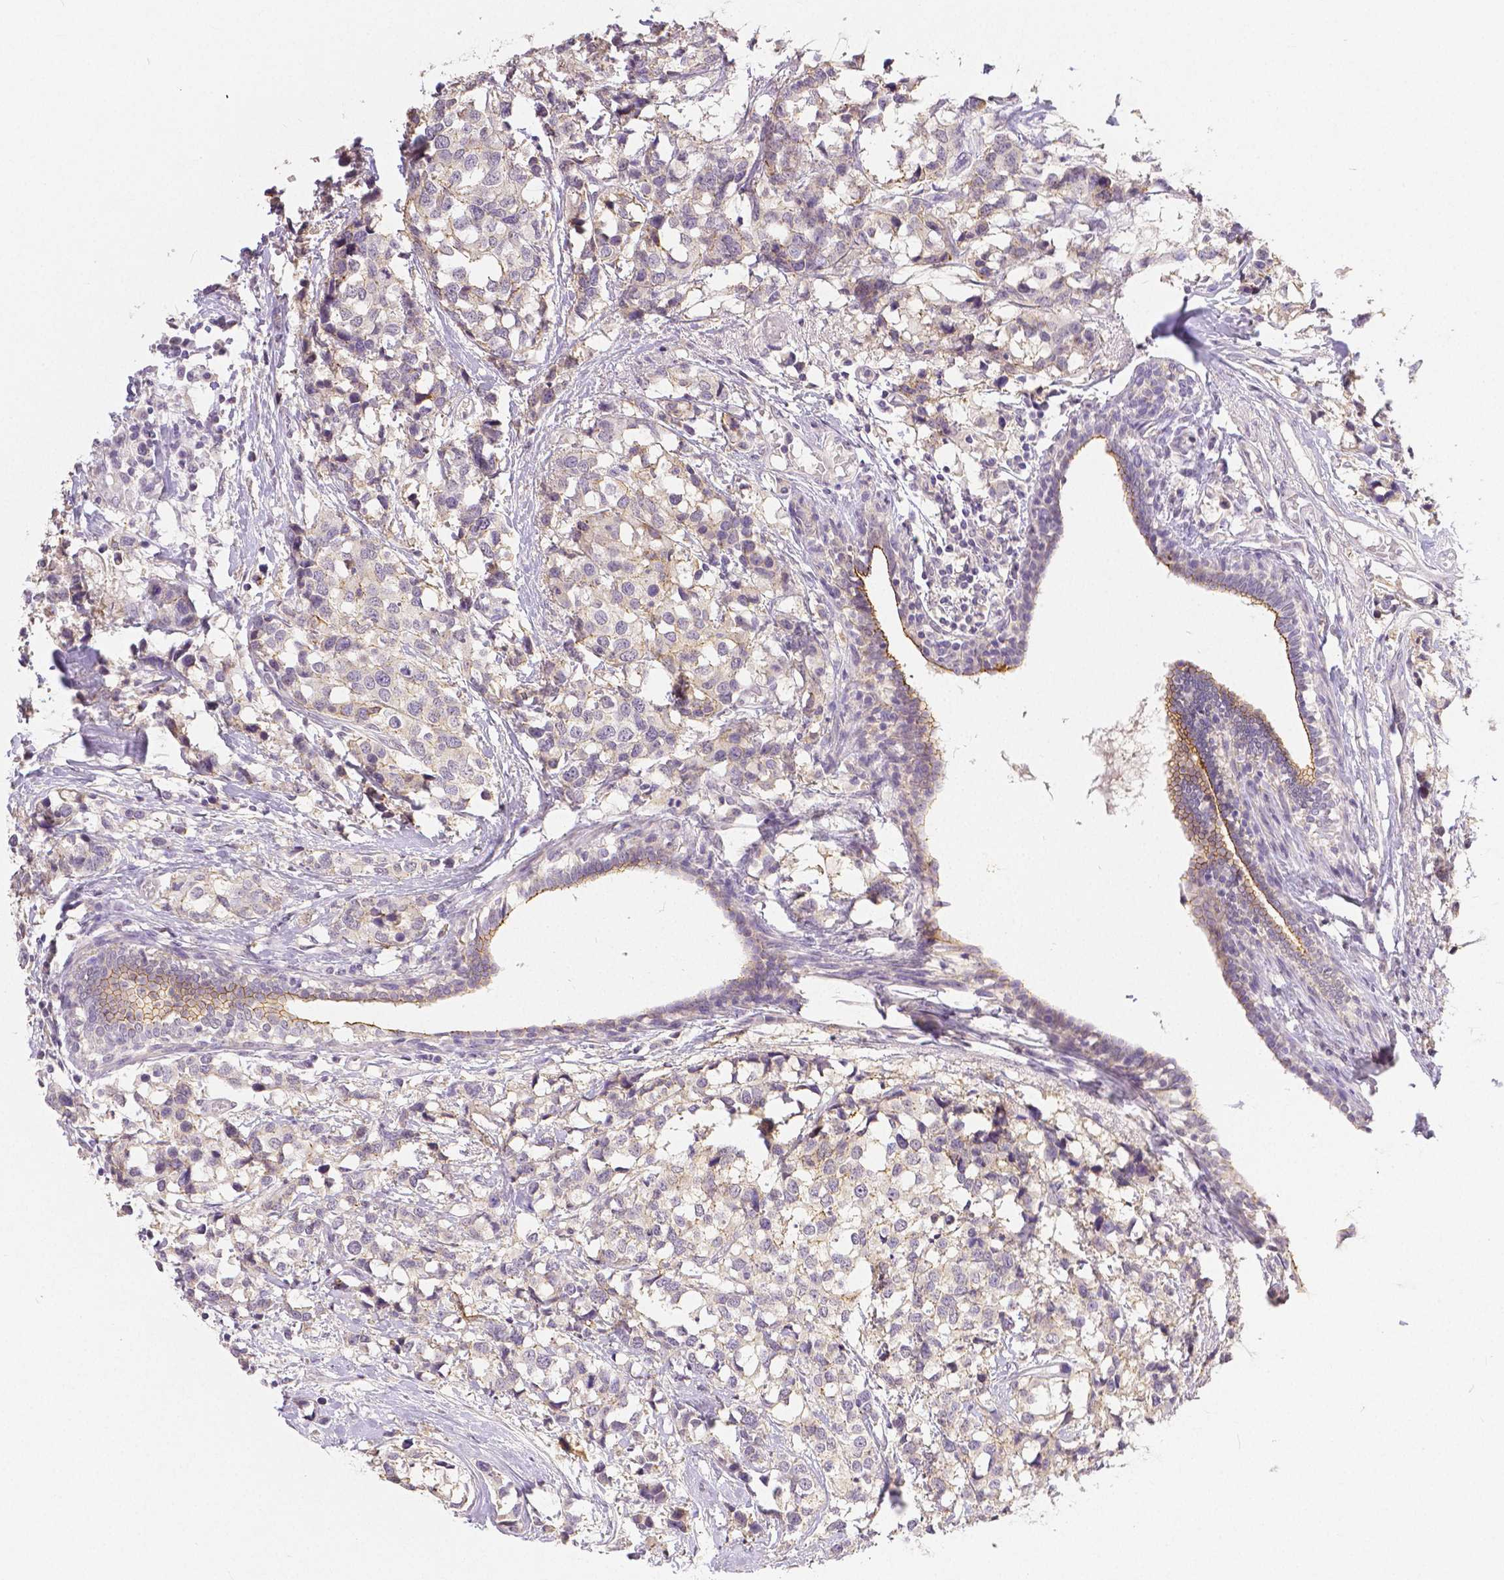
{"staining": {"intensity": "weak", "quantity": "25%-75%", "location": "cytoplasmic/membranous"}, "tissue": "breast cancer", "cell_type": "Tumor cells", "image_type": "cancer", "snomed": [{"axis": "morphology", "description": "Lobular carcinoma"}, {"axis": "topography", "description": "Breast"}], "caption": "This is a histology image of IHC staining of breast lobular carcinoma, which shows weak staining in the cytoplasmic/membranous of tumor cells.", "gene": "OCLN", "patient": {"sex": "female", "age": 59}}